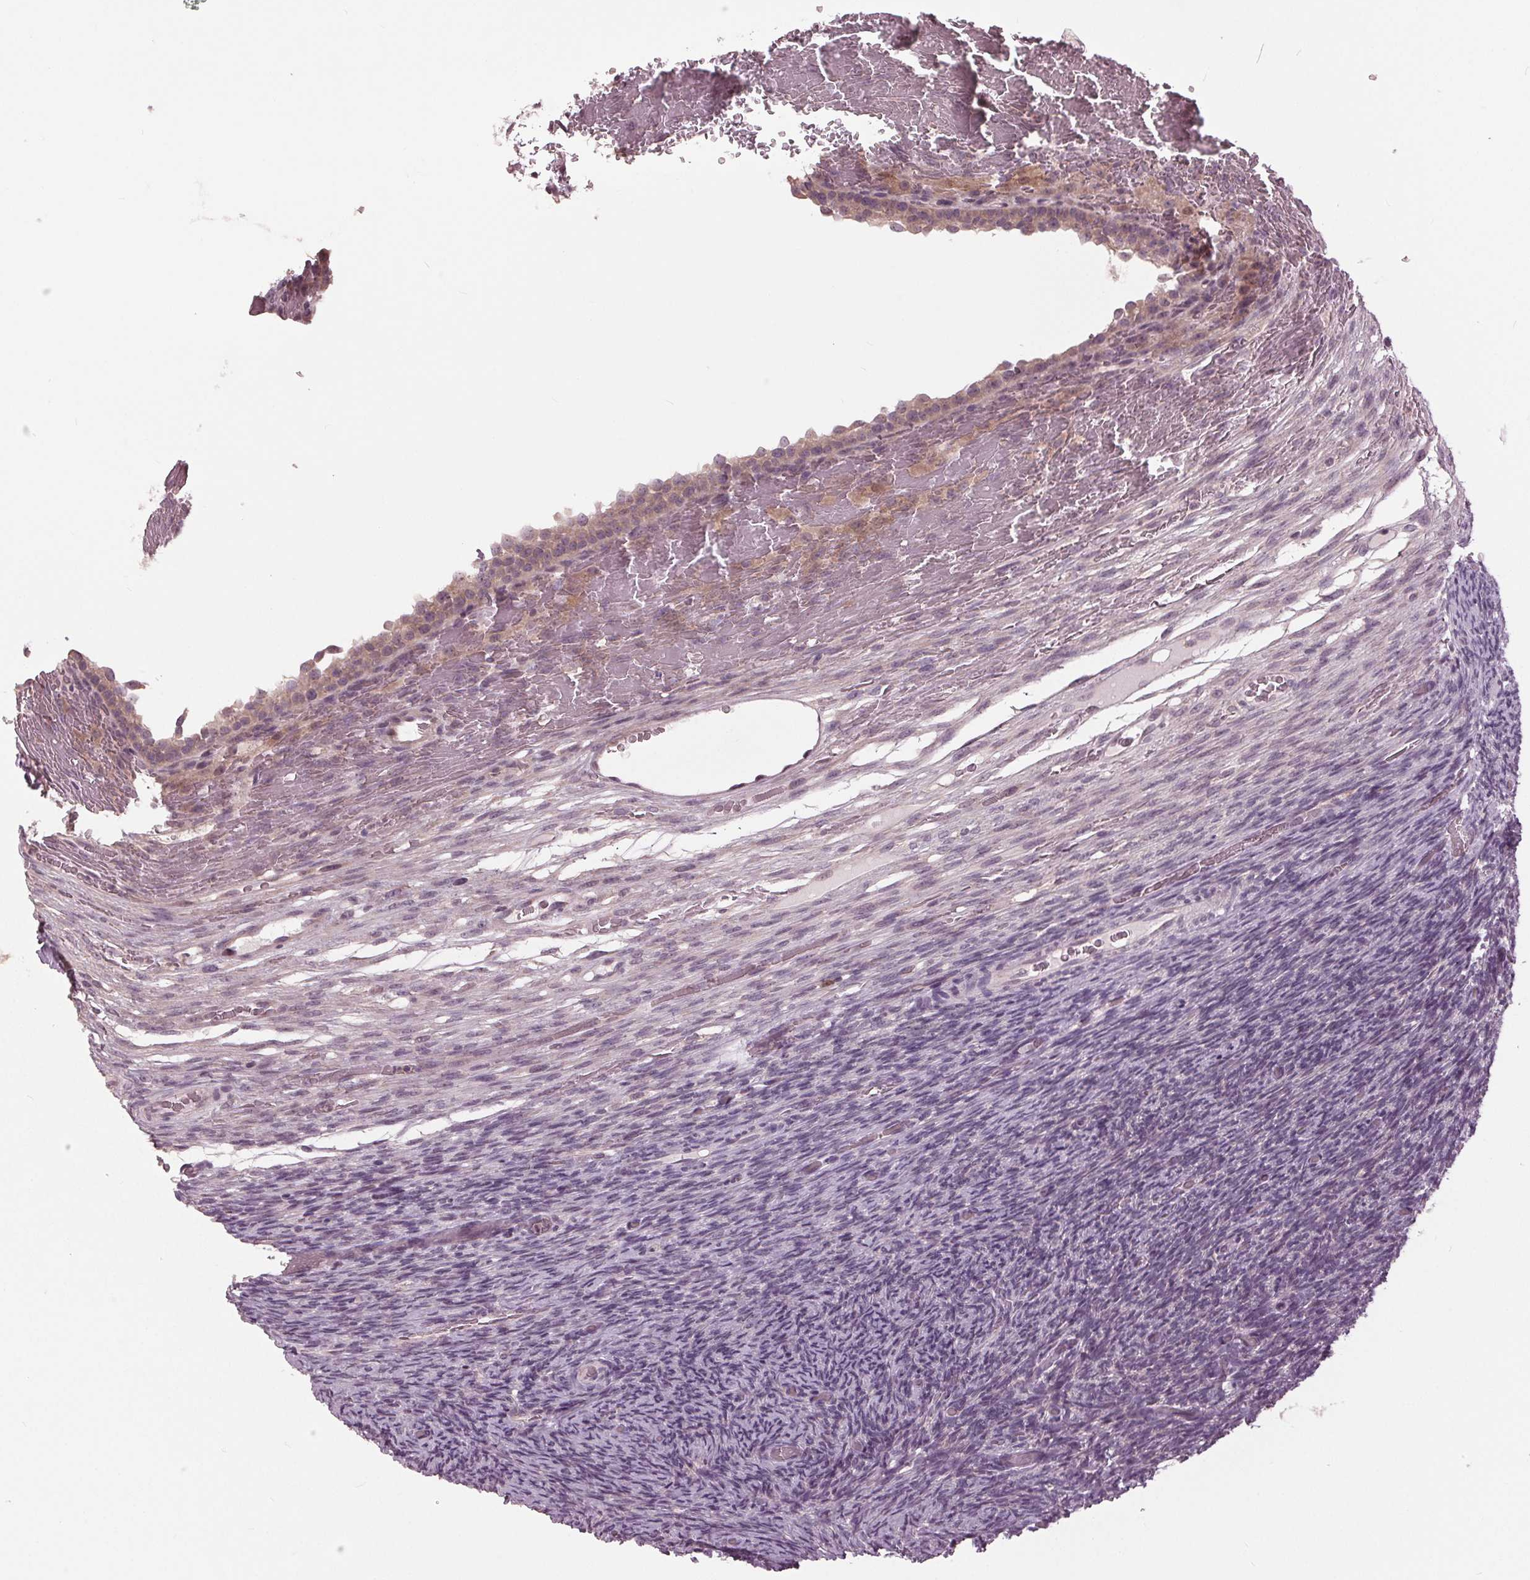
{"staining": {"intensity": "weak", "quantity": "25%-75%", "location": "cytoplasmic/membranous"}, "tissue": "ovary", "cell_type": "Follicle cells", "image_type": "normal", "snomed": [{"axis": "morphology", "description": "Normal tissue, NOS"}, {"axis": "topography", "description": "Ovary"}], "caption": "Immunohistochemical staining of benign ovary shows weak cytoplasmic/membranous protein expression in approximately 25%-75% of follicle cells. (DAB = brown stain, brightfield microscopy at high magnification).", "gene": "SIGLEC6", "patient": {"sex": "female", "age": 34}}